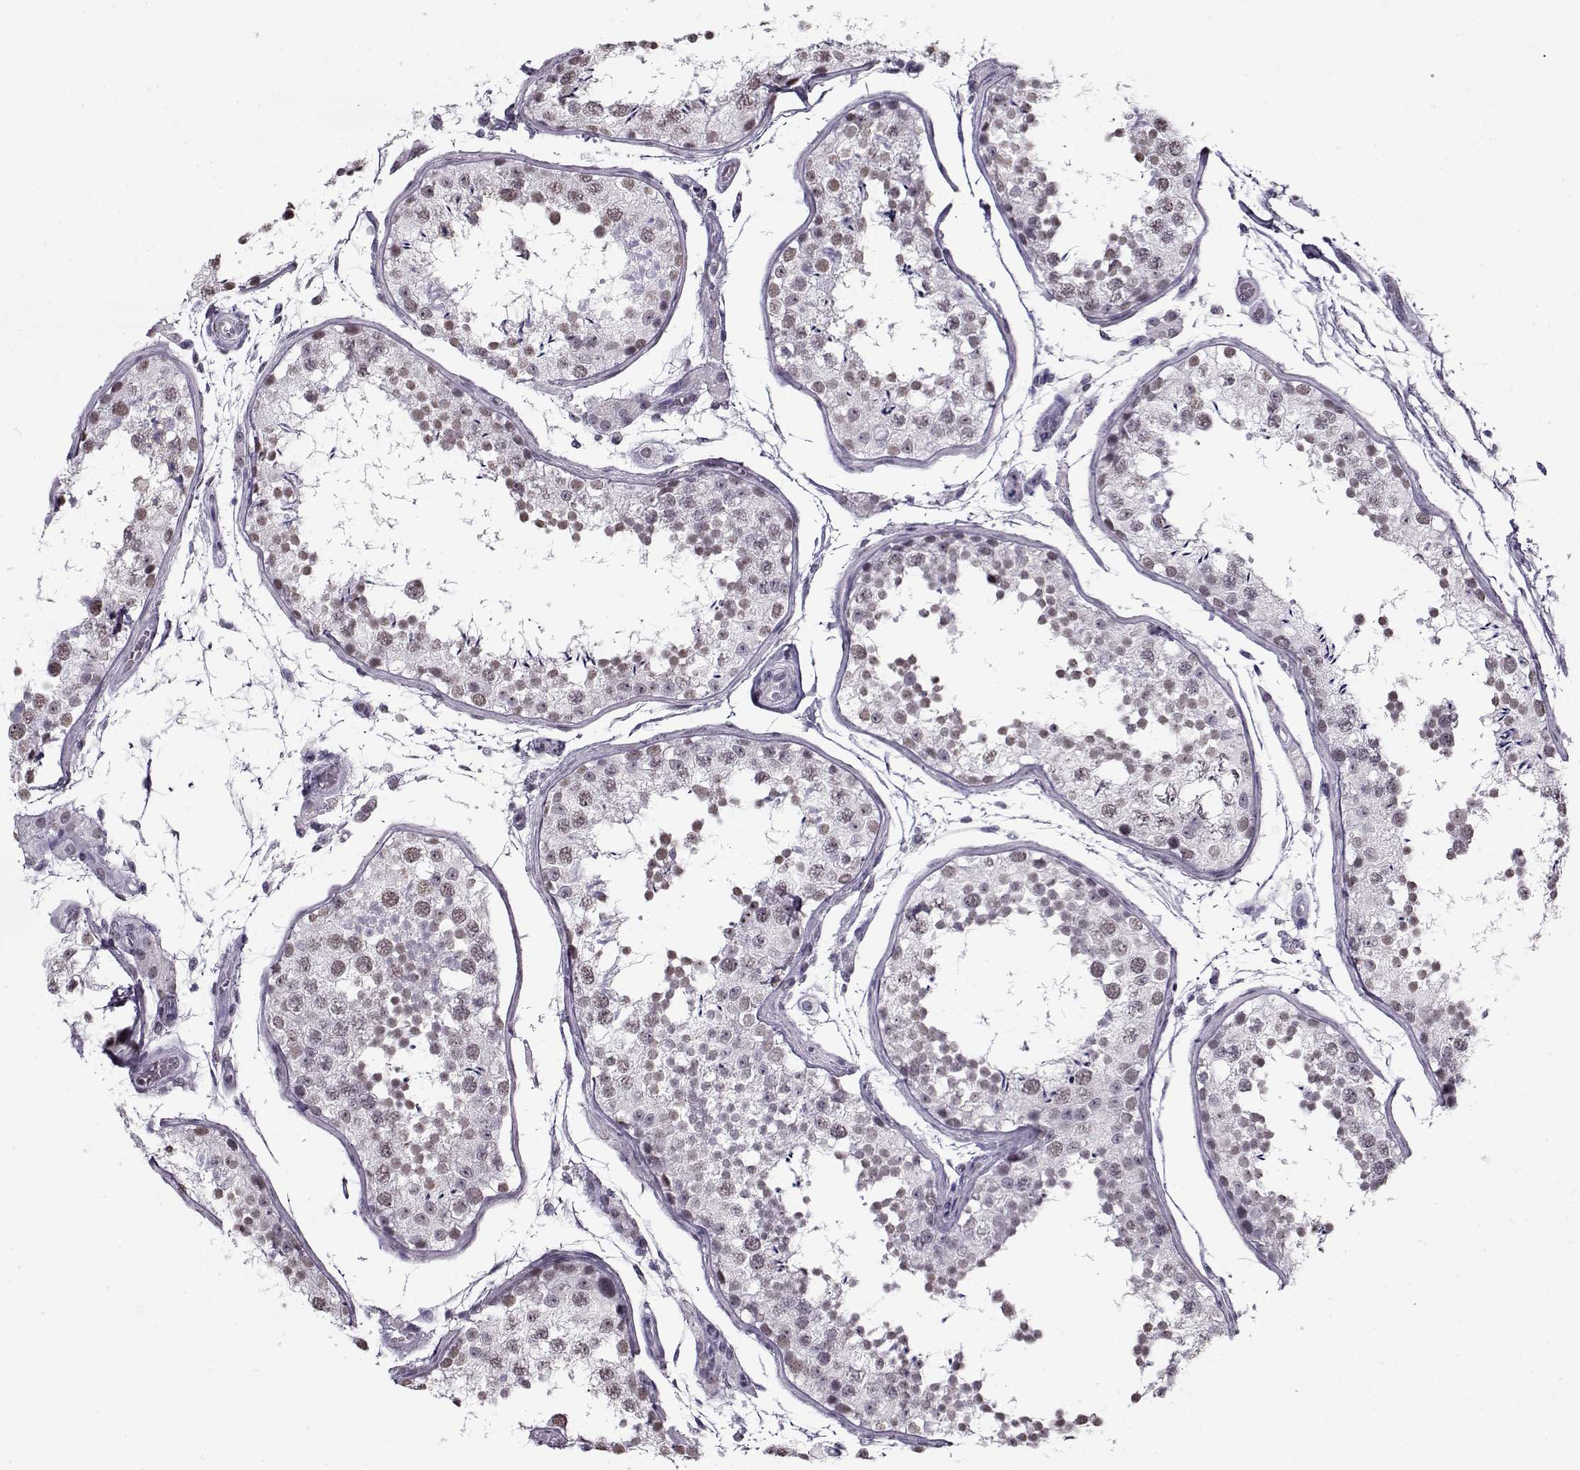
{"staining": {"intensity": "weak", "quantity": "25%-75%", "location": "nuclear"}, "tissue": "testis", "cell_type": "Cells in seminiferous ducts", "image_type": "normal", "snomed": [{"axis": "morphology", "description": "Normal tissue, NOS"}, {"axis": "topography", "description": "Testis"}], "caption": "A brown stain labels weak nuclear positivity of a protein in cells in seminiferous ducts of normal testis.", "gene": "PRMT8", "patient": {"sex": "male", "age": 29}}